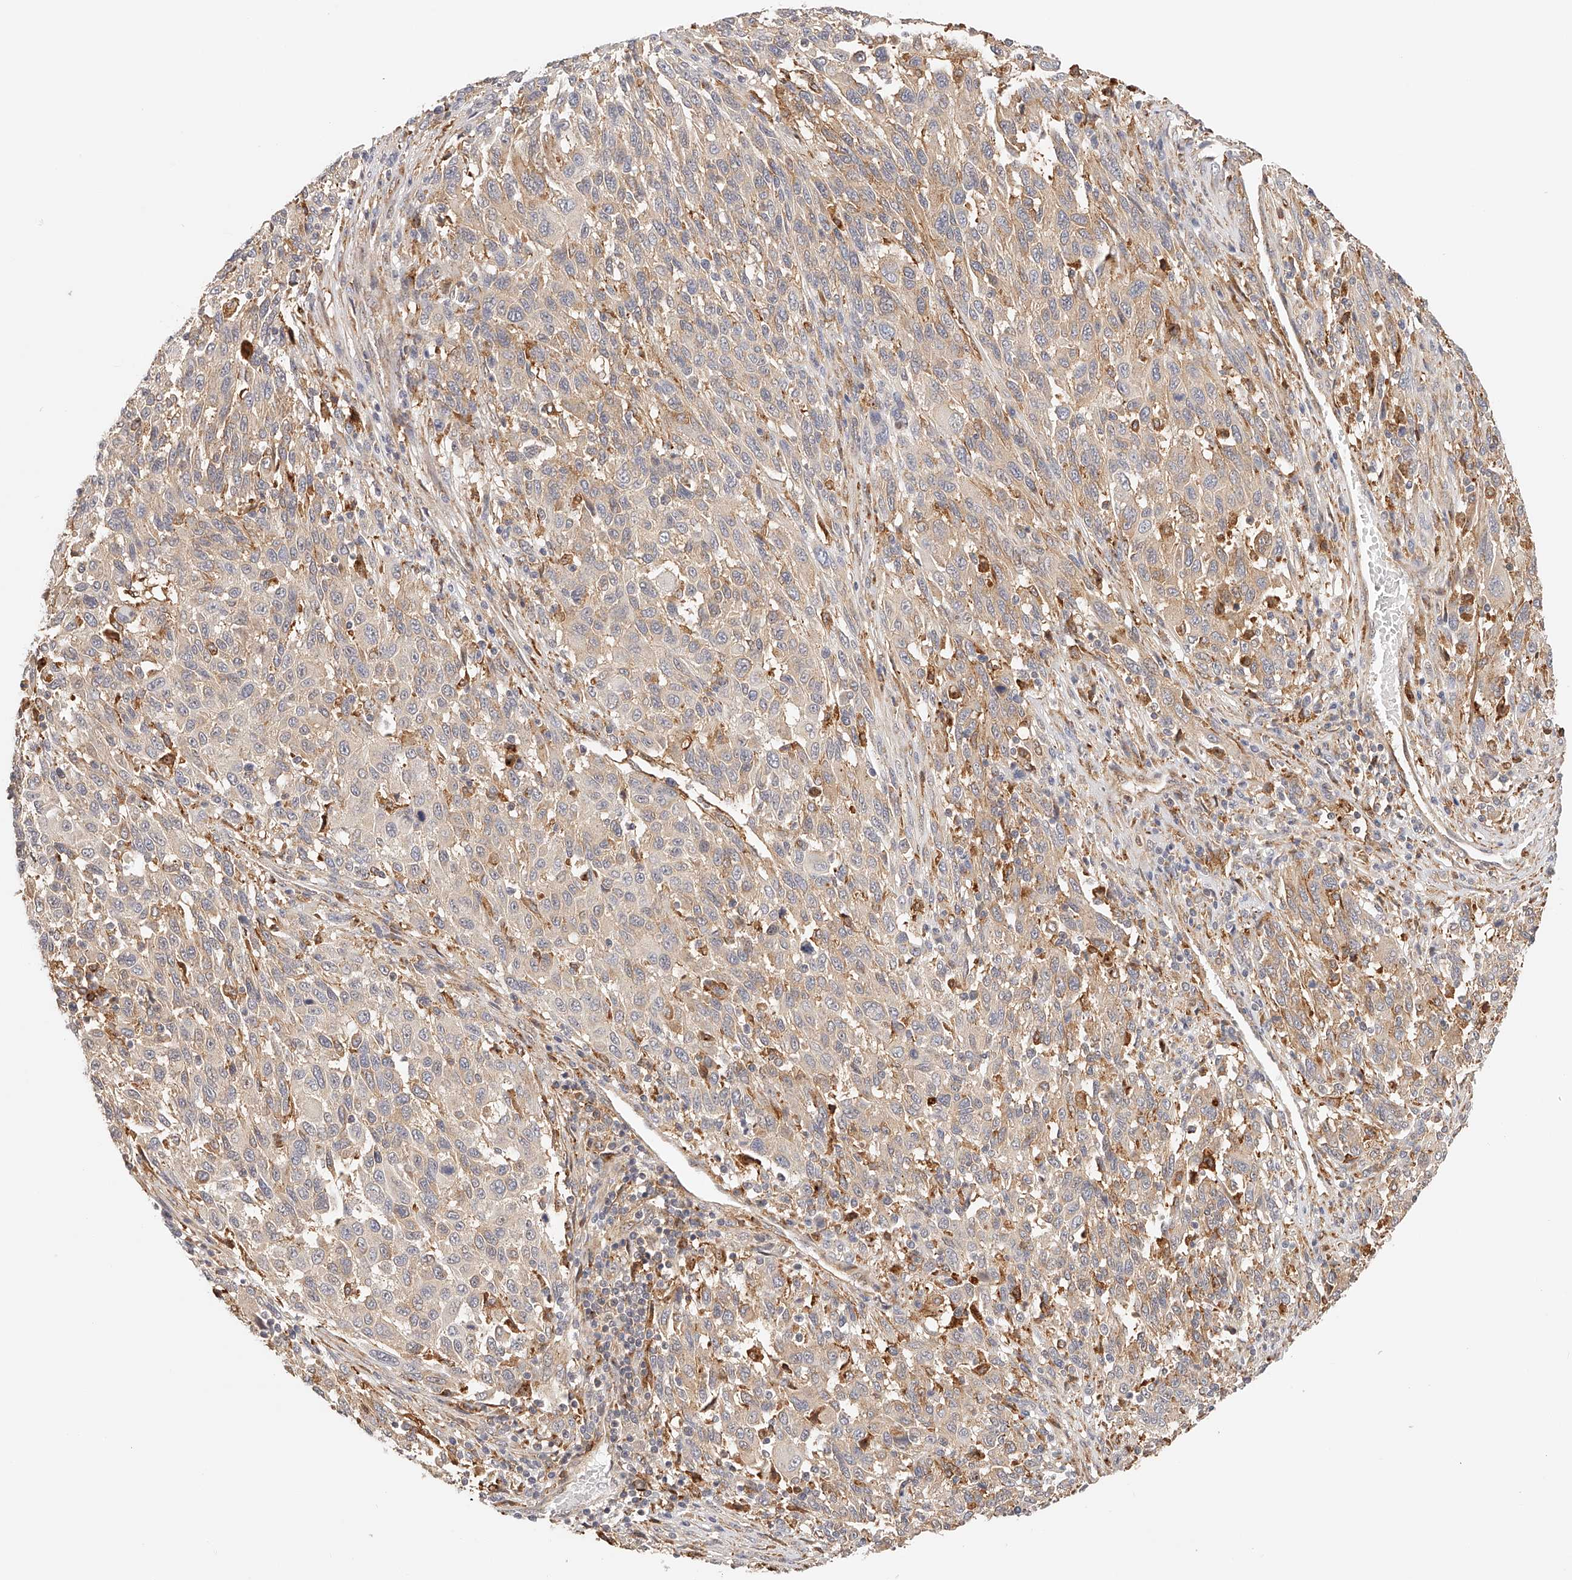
{"staining": {"intensity": "weak", "quantity": ">75%", "location": "cytoplasmic/membranous"}, "tissue": "melanoma", "cell_type": "Tumor cells", "image_type": "cancer", "snomed": [{"axis": "morphology", "description": "Malignant melanoma, Metastatic site"}, {"axis": "topography", "description": "Lymph node"}], "caption": "Melanoma stained with immunohistochemistry (IHC) reveals weak cytoplasmic/membranous positivity in approximately >75% of tumor cells. The protein of interest is stained brown, and the nuclei are stained in blue (DAB IHC with brightfield microscopy, high magnification).", "gene": "SYNC", "patient": {"sex": "male", "age": 61}}